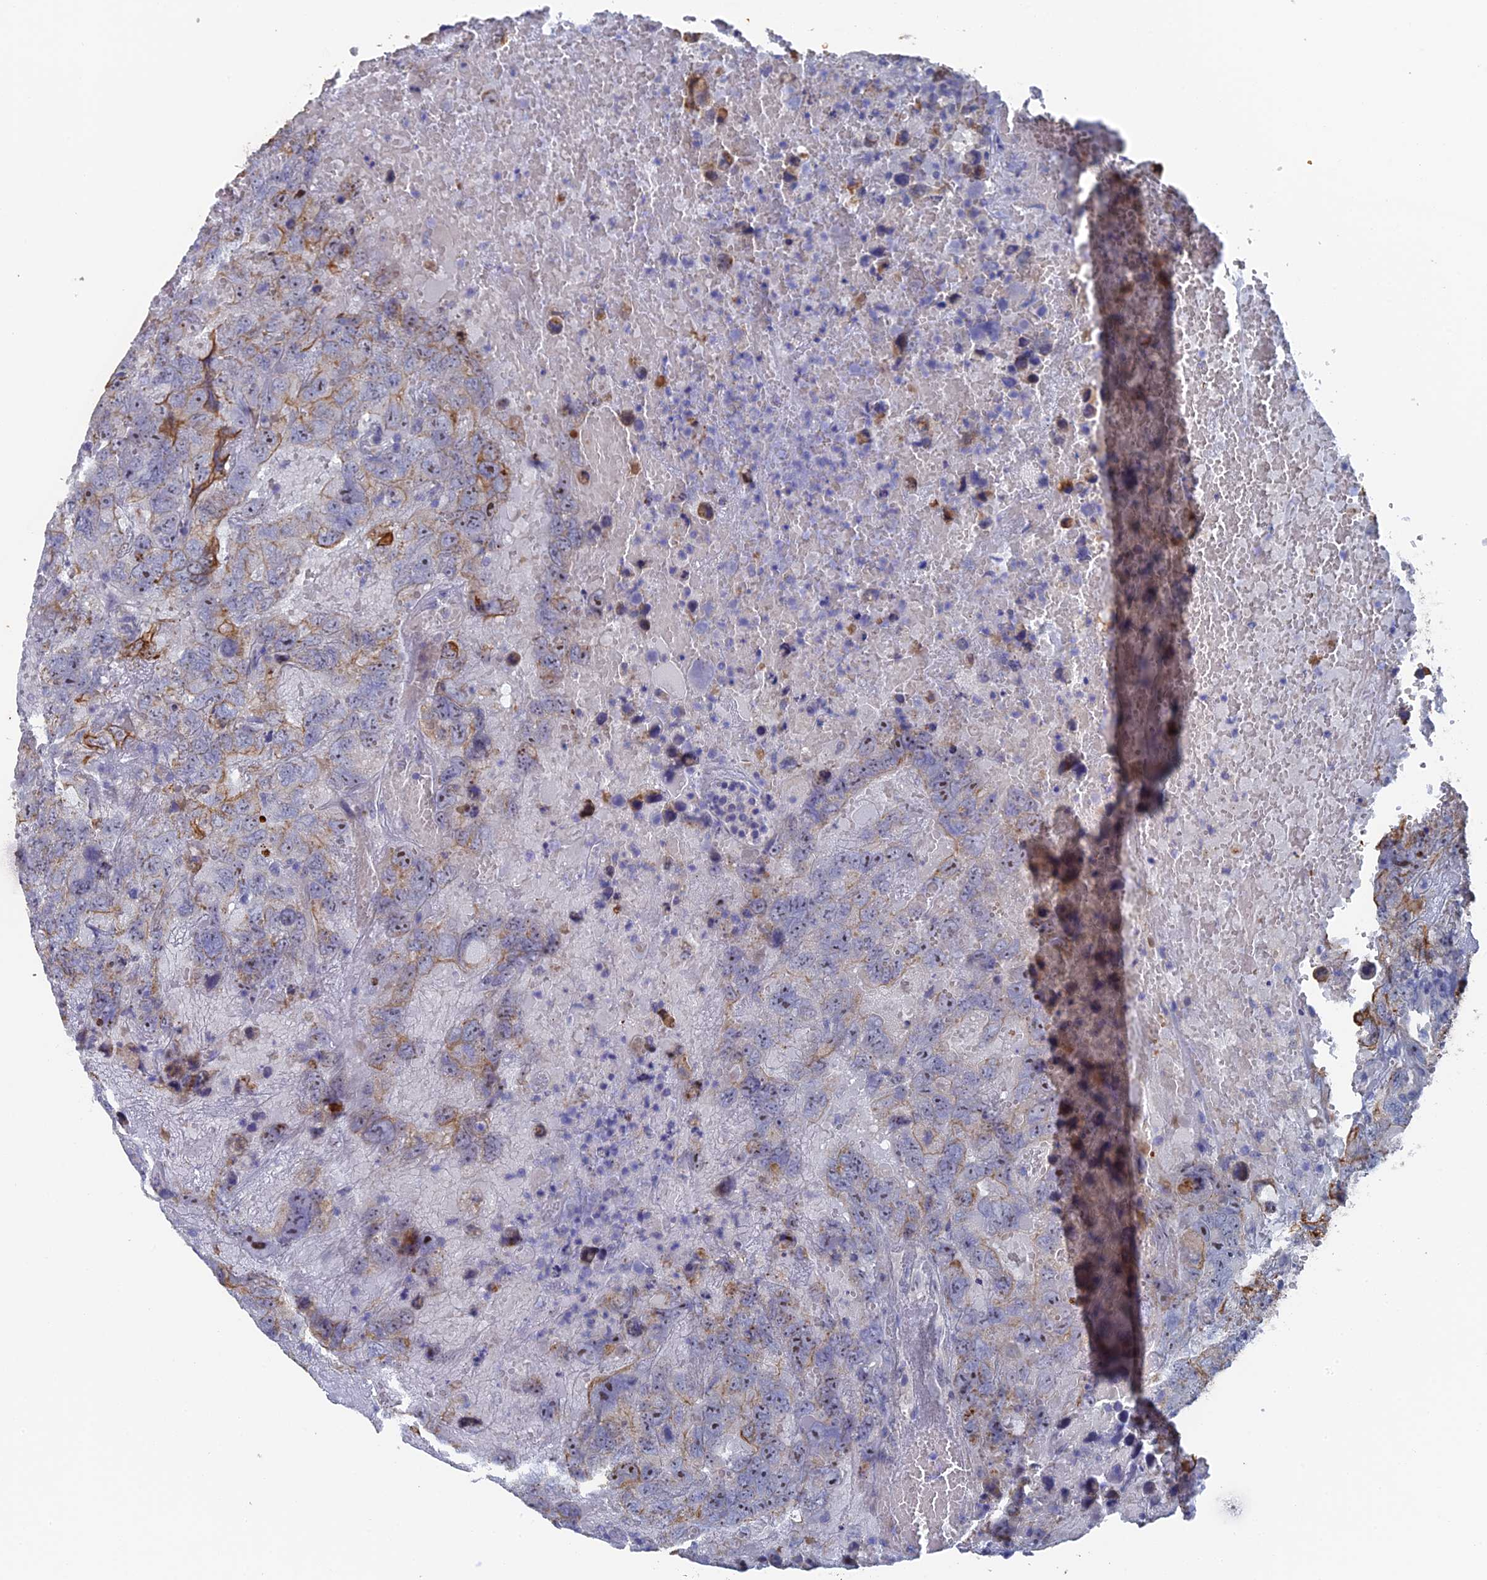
{"staining": {"intensity": "moderate", "quantity": "<25%", "location": "cytoplasmic/membranous,nuclear"}, "tissue": "testis cancer", "cell_type": "Tumor cells", "image_type": "cancer", "snomed": [{"axis": "morphology", "description": "Carcinoma, Embryonal, NOS"}, {"axis": "topography", "description": "Testis"}], "caption": "Protein expression by immunohistochemistry demonstrates moderate cytoplasmic/membranous and nuclear staining in about <25% of tumor cells in testis cancer. (DAB (3,3'-diaminobenzidine) = brown stain, brightfield microscopy at high magnification).", "gene": "SRFBP1", "patient": {"sex": "male", "age": 45}}